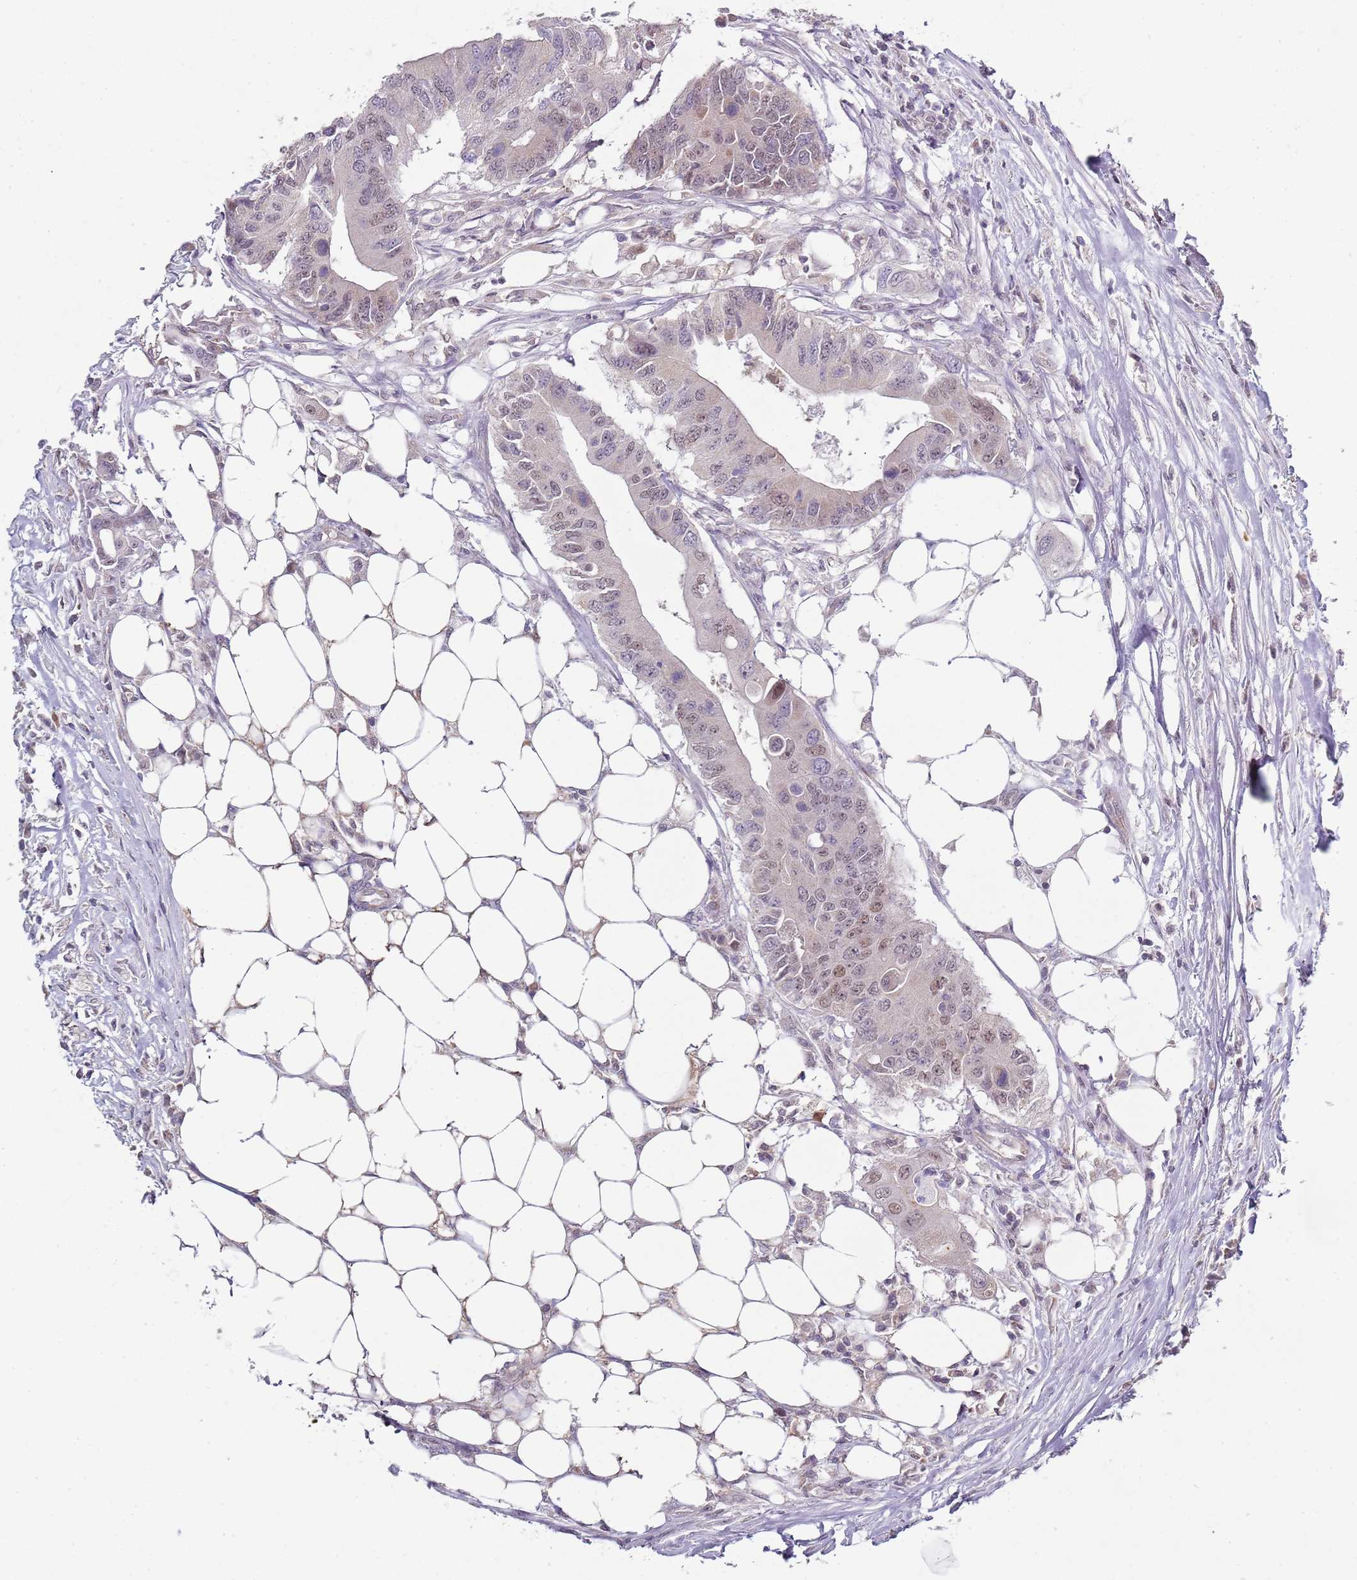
{"staining": {"intensity": "weak", "quantity": "<25%", "location": "nuclear"}, "tissue": "colorectal cancer", "cell_type": "Tumor cells", "image_type": "cancer", "snomed": [{"axis": "morphology", "description": "Adenocarcinoma, NOS"}, {"axis": "topography", "description": "Colon"}], "caption": "Histopathology image shows no protein expression in tumor cells of colorectal cancer tissue.", "gene": "SMARCAL1", "patient": {"sex": "male", "age": 71}}